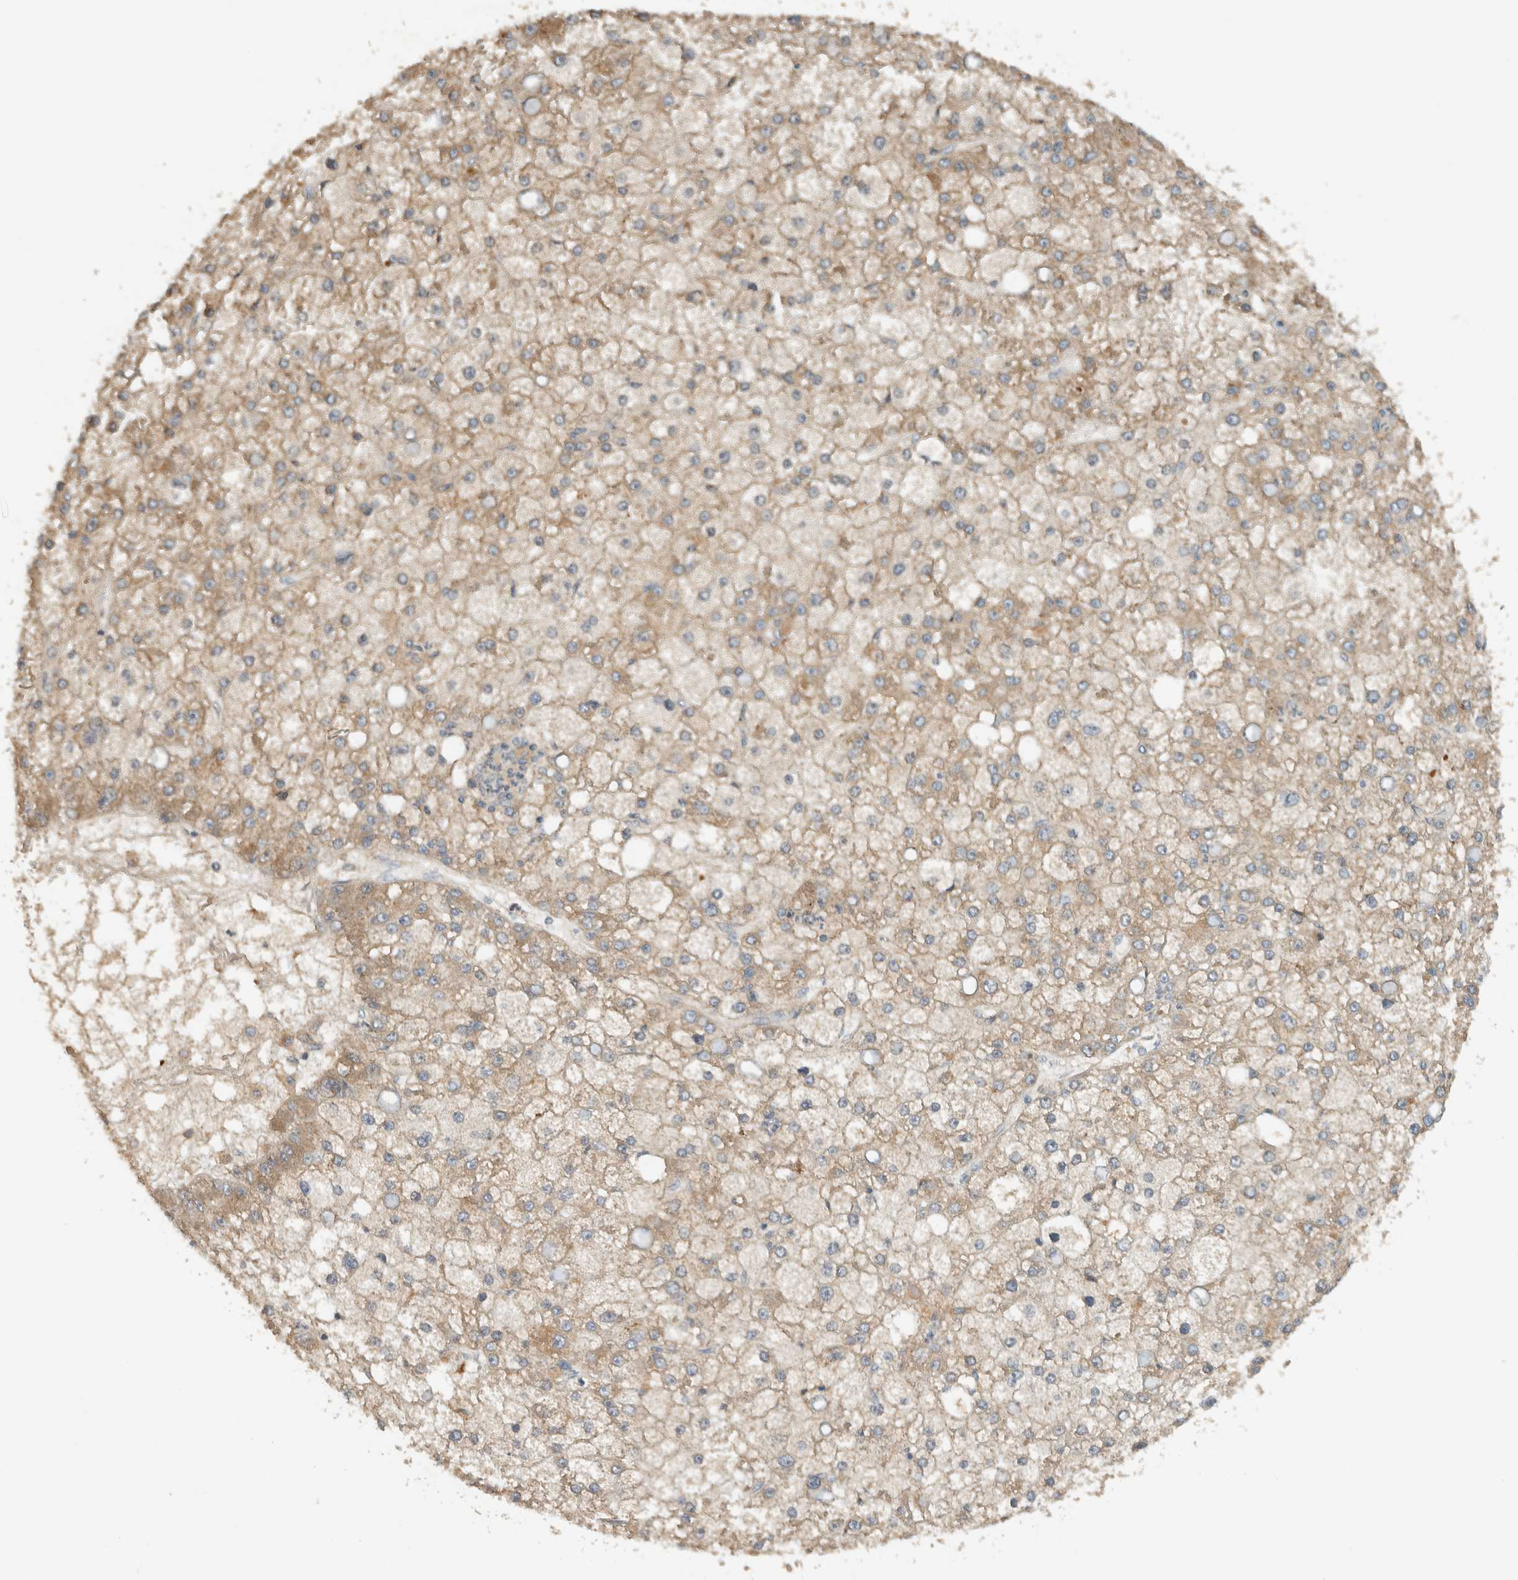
{"staining": {"intensity": "weak", "quantity": ">75%", "location": "cytoplasmic/membranous"}, "tissue": "liver cancer", "cell_type": "Tumor cells", "image_type": "cancer", "snomed": [{"axis": "morphology", "description": "Carcinoma, Hepatocellular, NOS"}, {"axis": "topography", "description": "Liver"}], "caption": "The histopathology image exhibits staining of liver cancer, revealing weak cytoplasmic/membranous protein positivity (brown color) within tumor cells.", "gene": "ARMC9", "patient": {"sex": "male", "age": 67}}